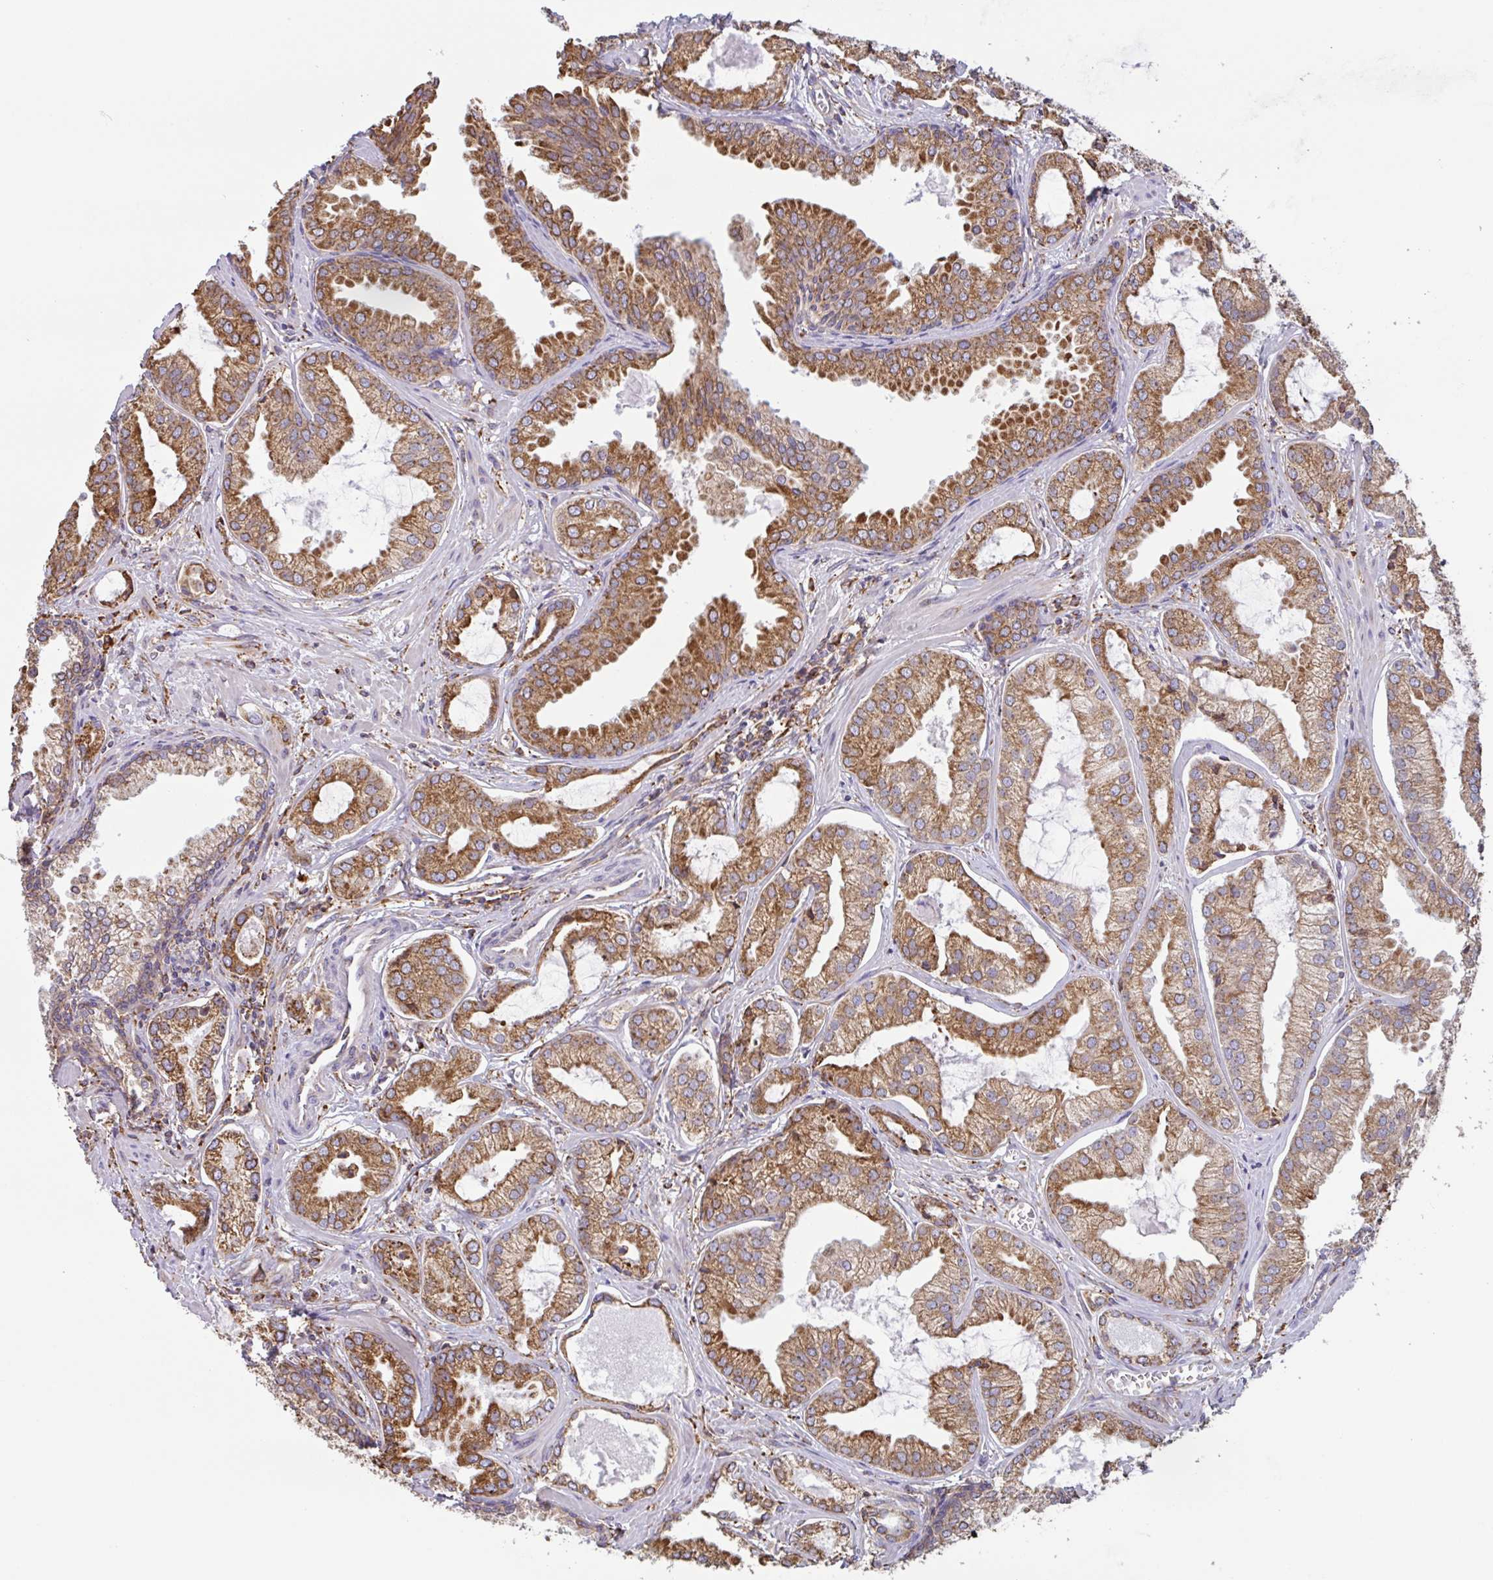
{"staining": {"intensity": "moderate", "quantity": ">75%", "location": "cytoplasmic/membranous"}, "tissue": "prostate cancer", "cell_type": "Tumor cells", "image_type": "cancer", "snomed": [{"axis": "morphology", "description": "Adenocarcinoma, Medium grade"}, {"axis": "topography", "description": "Prostate"}], "caption": "Prostate adenocarcinoma (medium-grade) stained with a protein marker shows moderate staining in tumor cells.", "gene": "DOK4", "patient": {"sex": "male", "age": 57}}